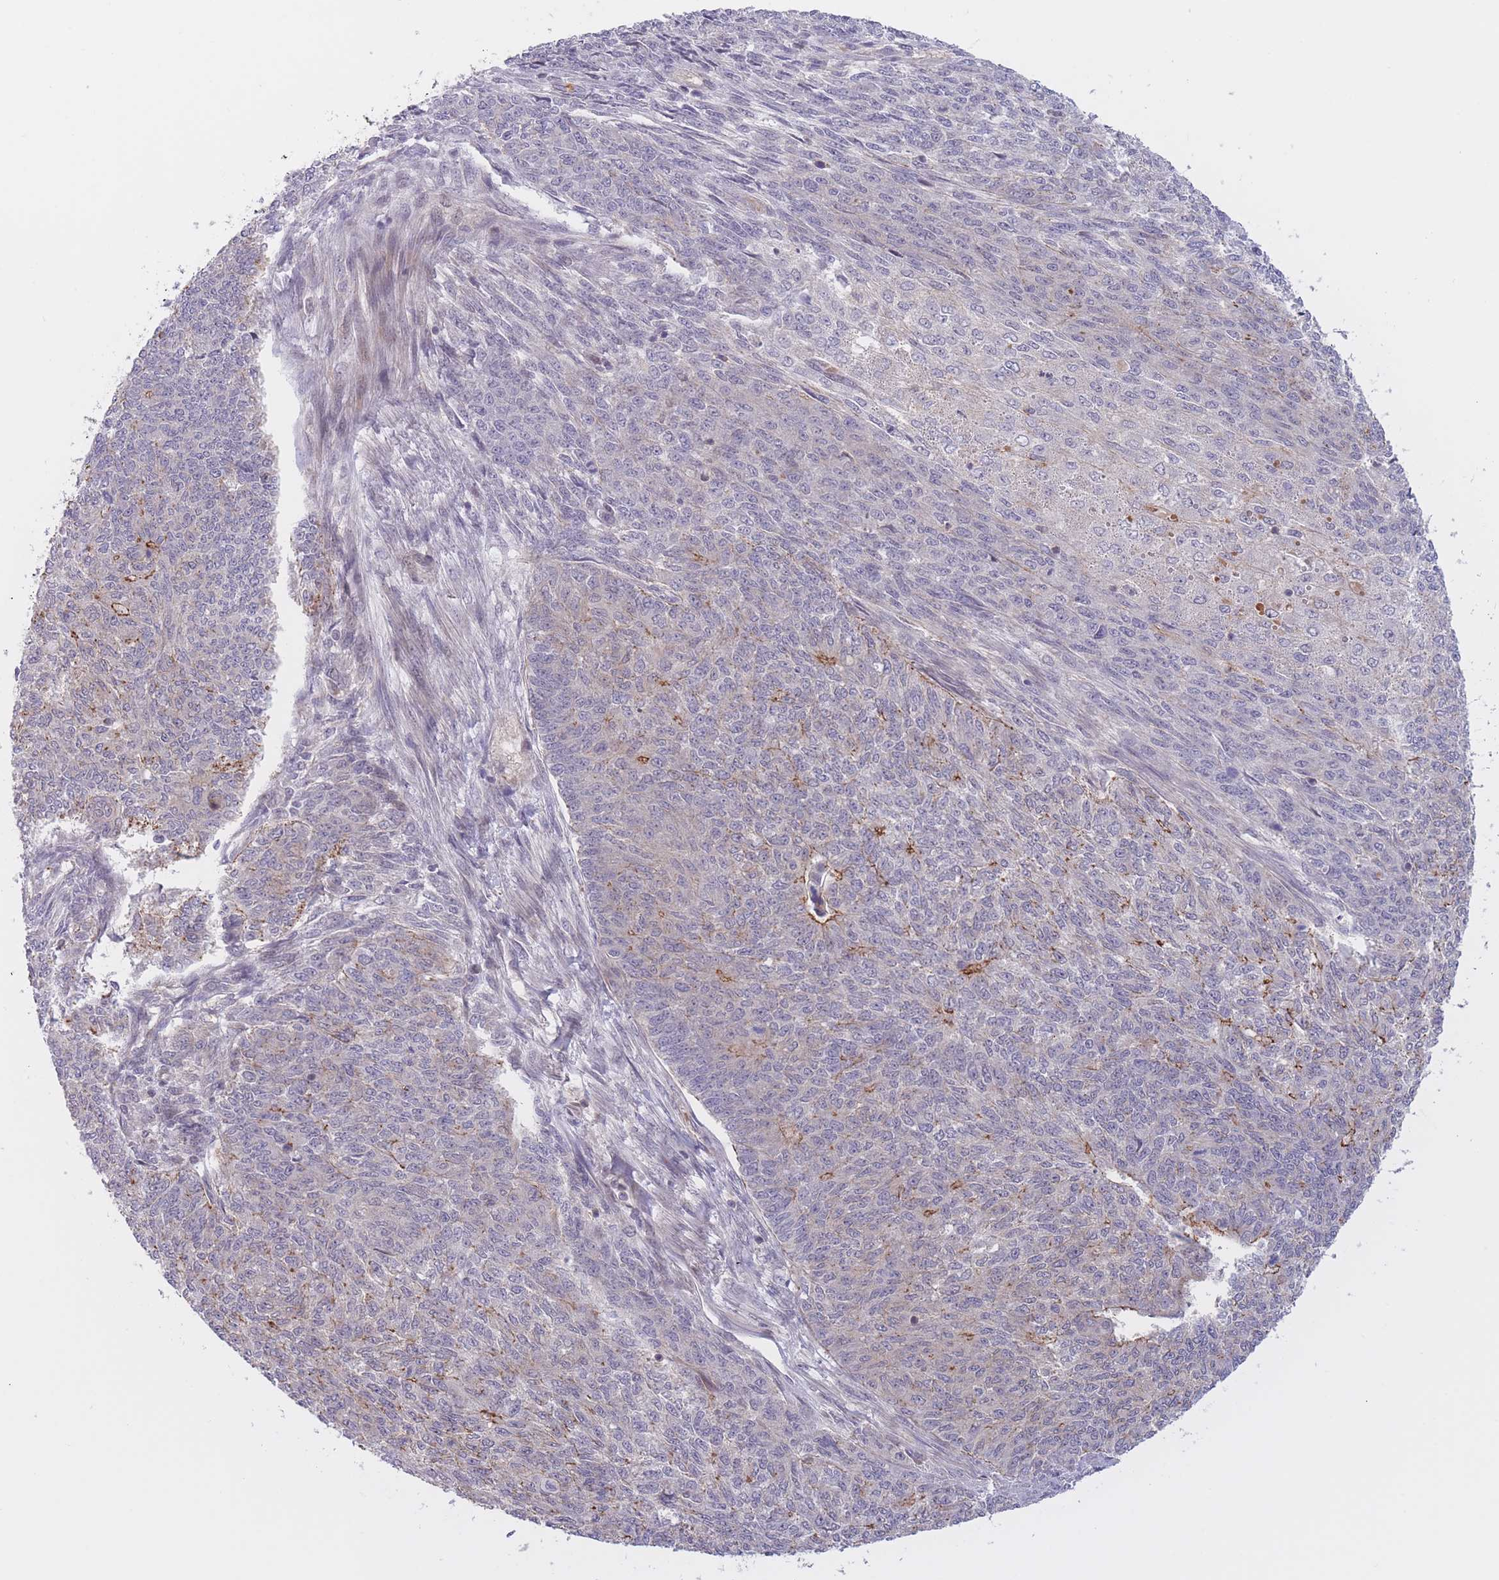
{"staining": {"intensity": "moderate", "quantity": "<25%", "location": "cytoplasmic/membranous"}, "tissue": "endometrial cancer", "cell_type": "Tumor cells", "image_type": "cancer", "snomed": [{"axis": "morphology", "description": "Adenocarcinoma, NOS"}, {"axis": "topography", "description": "Endometrium"}], "caption": "Immunohistochemistry (IHC) (DAB (3,3'-diaminobenzidine)) staining of endometrial cancer reveals moderate cytoplasmic/membranous protein positivity in approximately <25% of tumor cells.", "gene": "FUT5", "patient": {"sex": "female", "age": 32}}